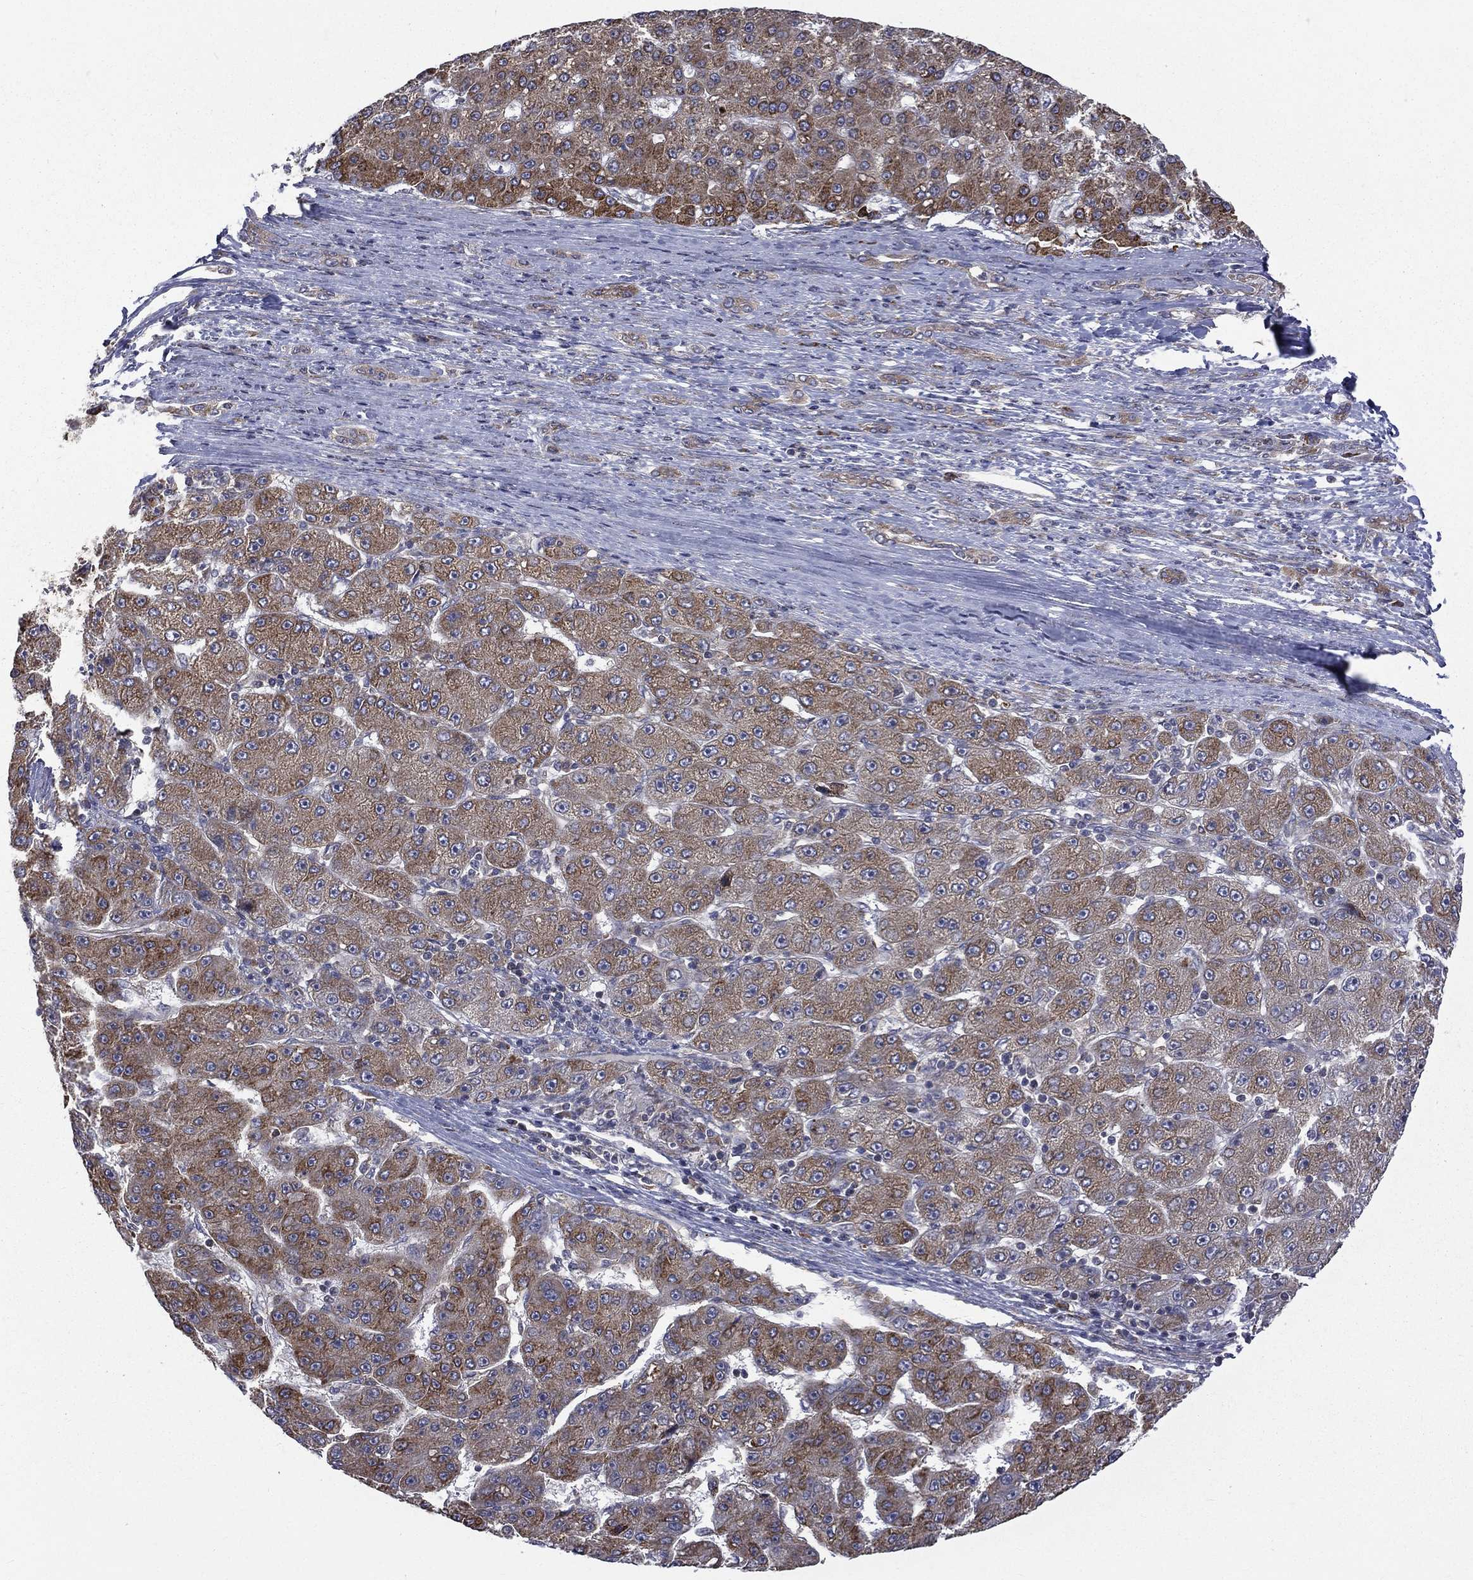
{"staining": {"intensity": "strong", "quantity": ">75%", "location": "cytoplasmic/membranous"}, "tissue": "liver cancer", "cell_type": "Tumor cells", "image_type": "cancer", "snomed": [{"axis": "morphology", "description": "Carcinoma, Hepatocellular, NOS"}, {"axis": "topography", "description": "Liver"}], "caption": "Protein analysis of liver hepatocellular carcinoma tissue displays strong cytoplasmic/membranous staining in about >75% of tumor cells.", "gene": "C20orf96", "patient": {"sex": "male", "age": 67}}